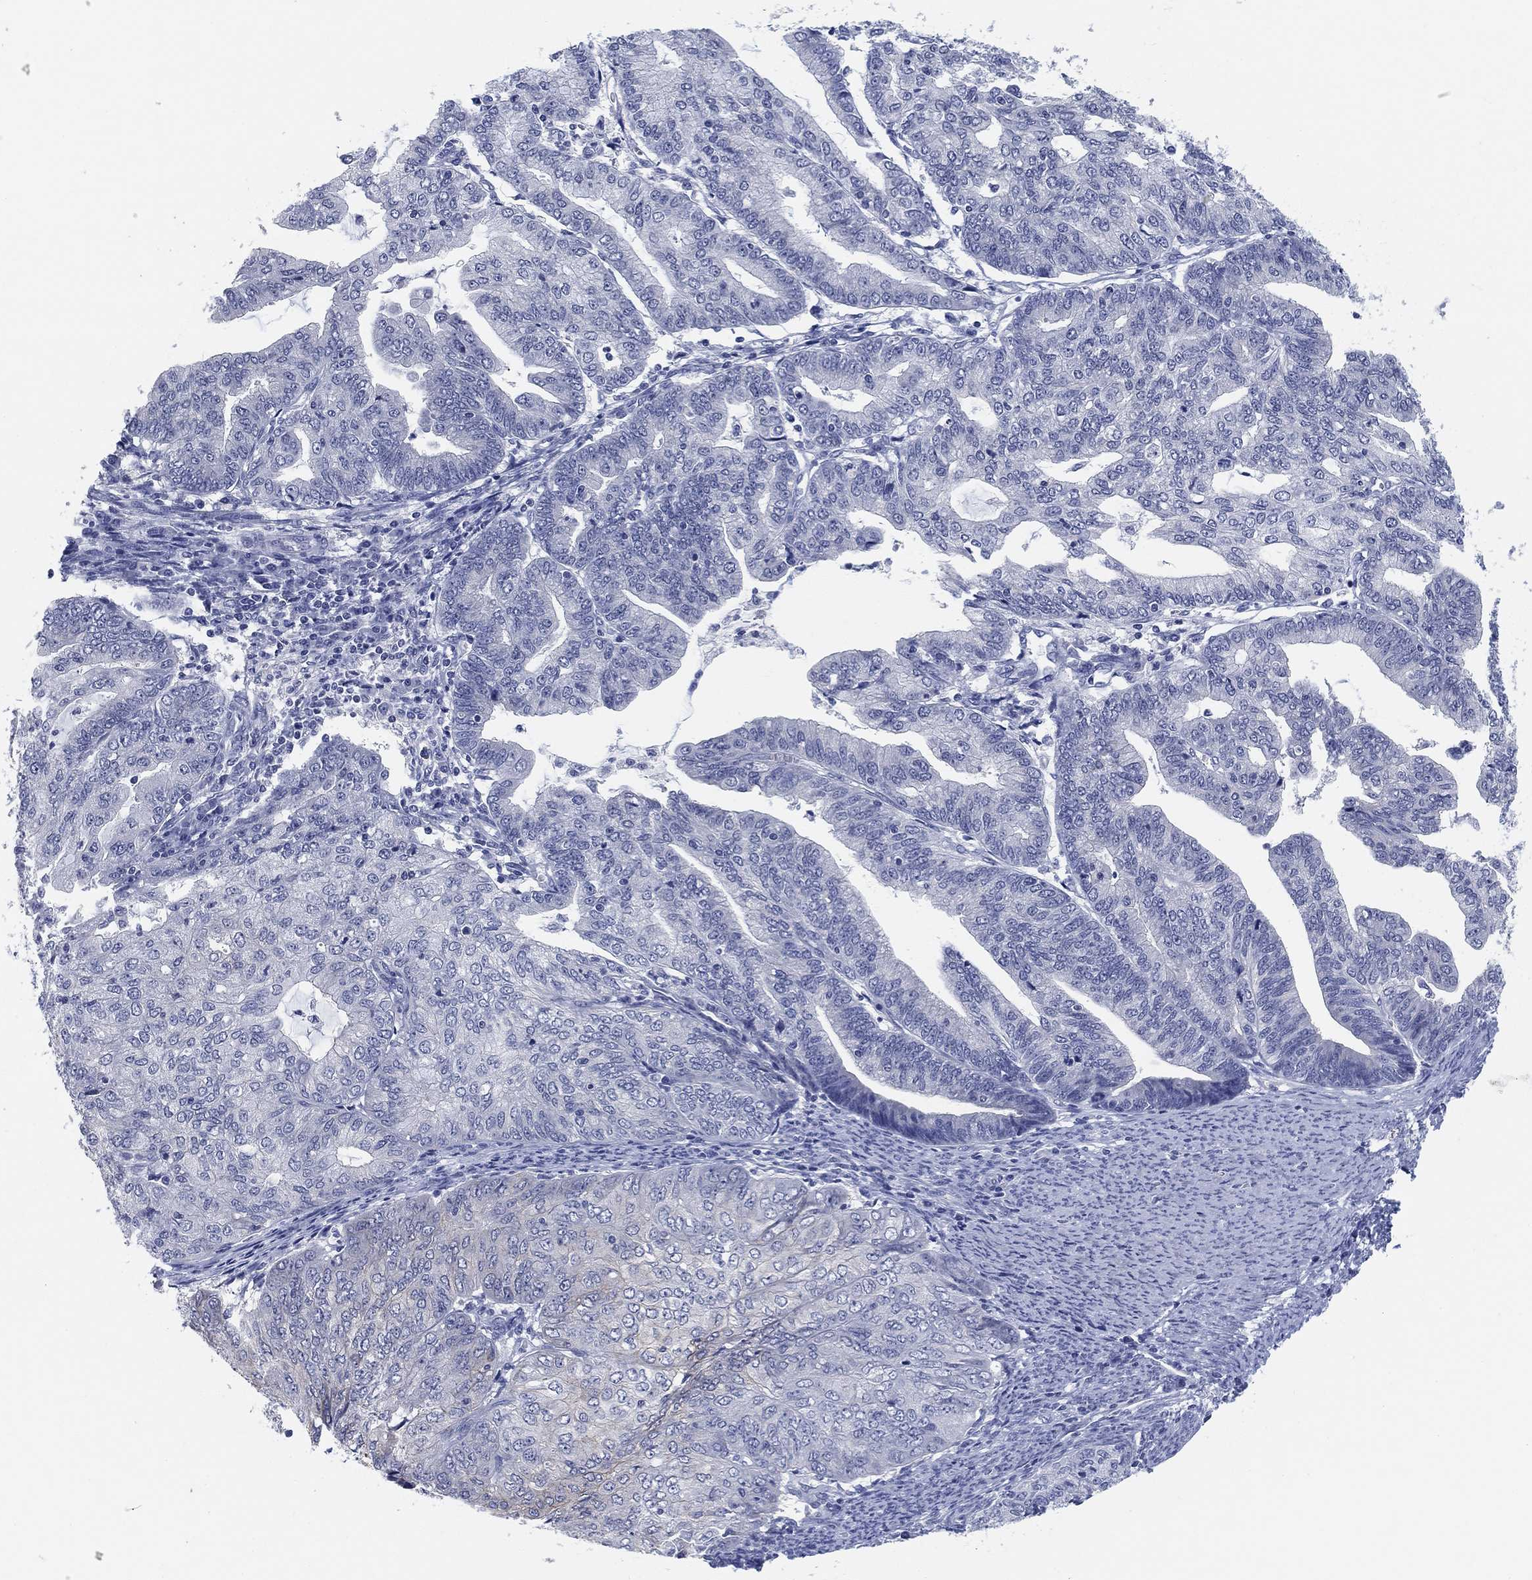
{"staining": {"intensity": "negative", "quantity": "none", "location": "none"}, "tissue": "endometrial cancer", "cell_type": "Tumor cells", "image_type": "cancer", "snomed": [{"axis": "morphology", "description": "Adenocarcinoma, NOS"}, {"axis": "topography", "description": "Endometrium"}], "caption": "This image is of endometrial cancer stained with immunohistochemistry (IHC) to label a protein in brown with the nuclei are counter-stained blue. There is no staining in tumor cells.", "gene": "CLUL1", "patient": {"sex": "female", "age": 82}}